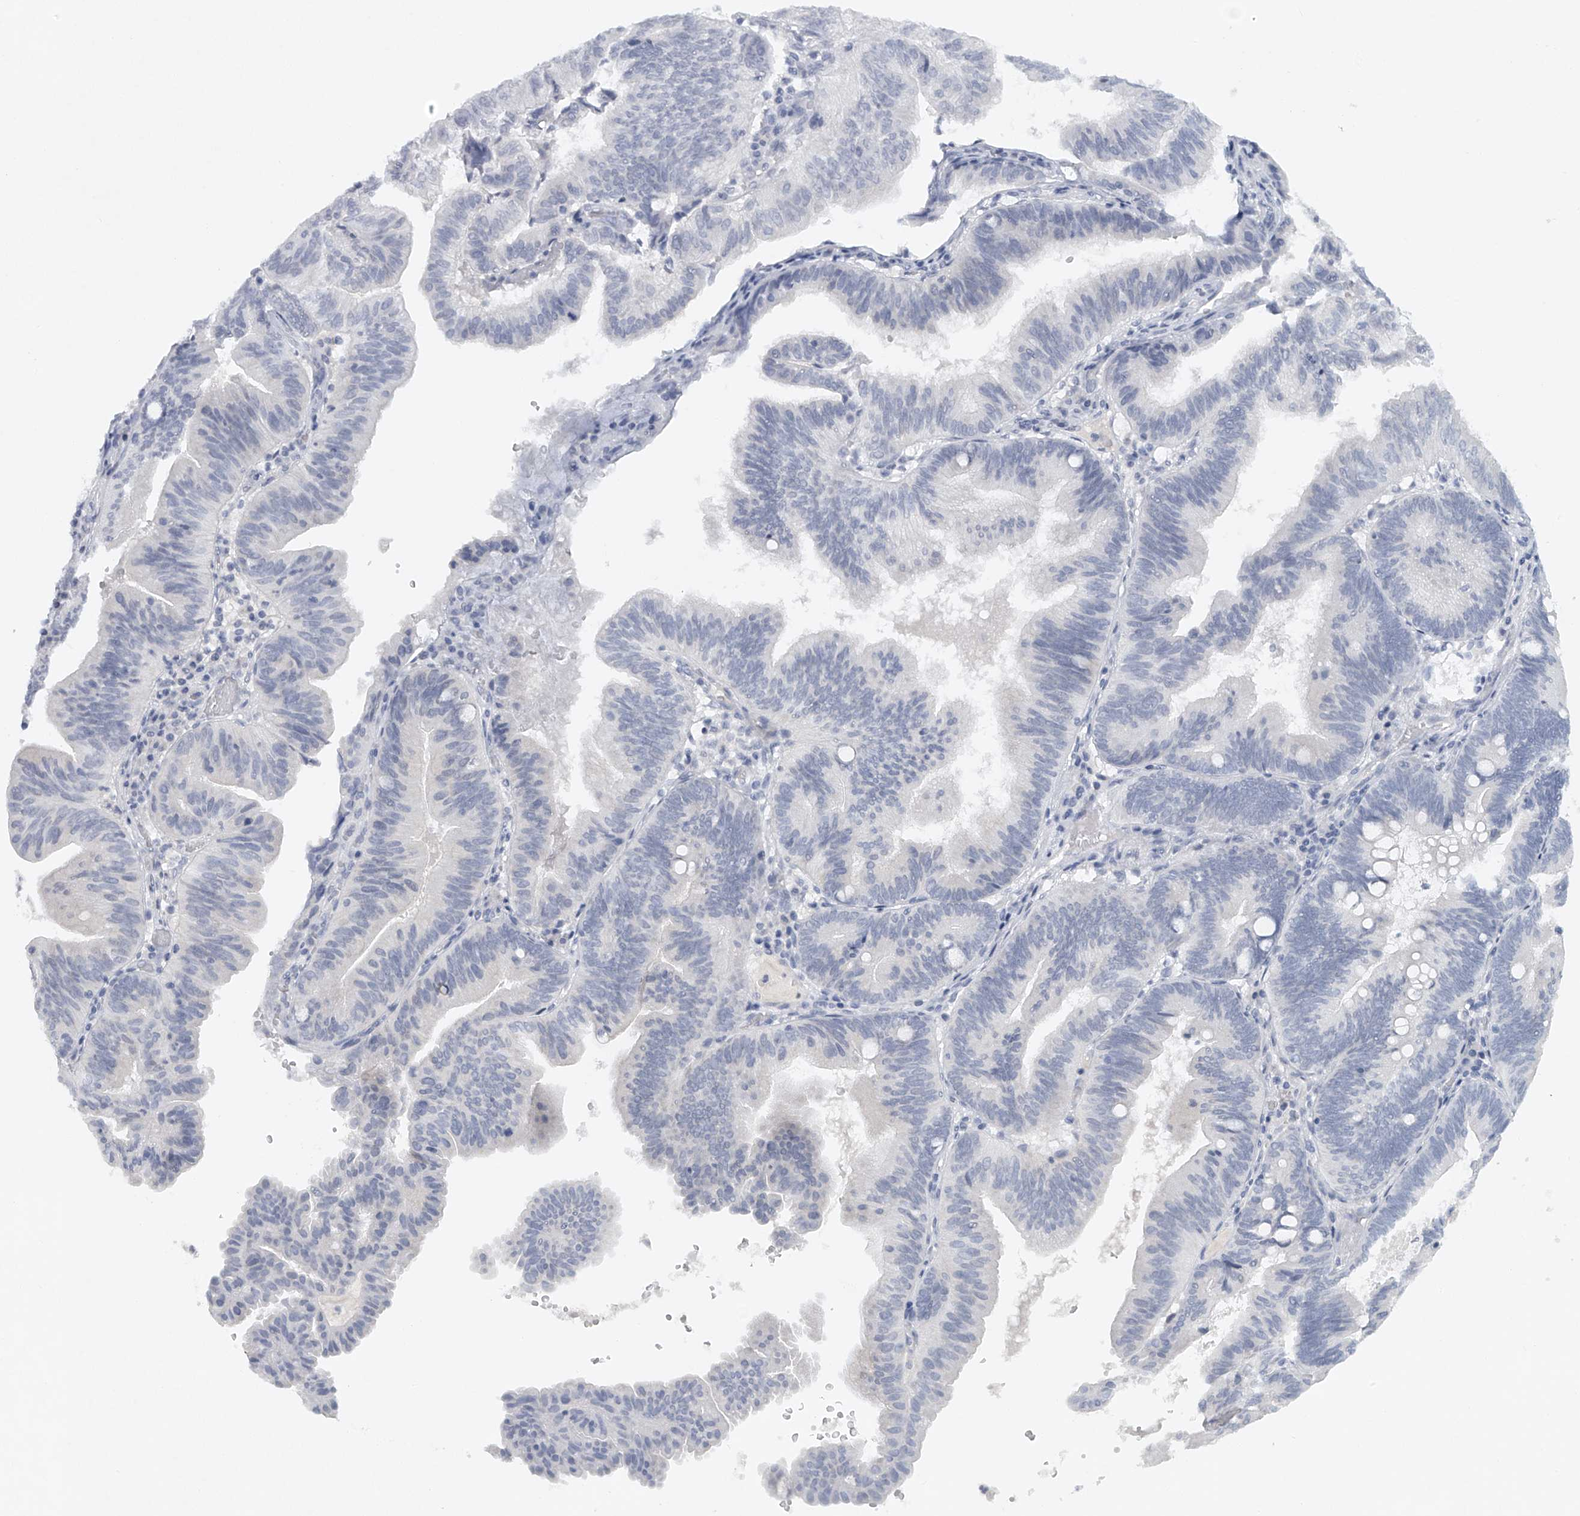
{"staining": {"intensity": "negative", "quantity": "none", "location": "none"}, "tissue": "pancreatic cancer", "cell_type": "Tumor cells", "image_type": "cancer", "snomed": [{"axis": "morphology", "description": "Adenocarcinoma, NOS"}, {"axis": "topography", "description": "Pancreas"}], "caption": "Immunohistochemistry of pancreatic adenocarcinoma reveals no staining in tumor cells.", "gene": "FAT2", "patient": {"sex": "male", "age": 82}}